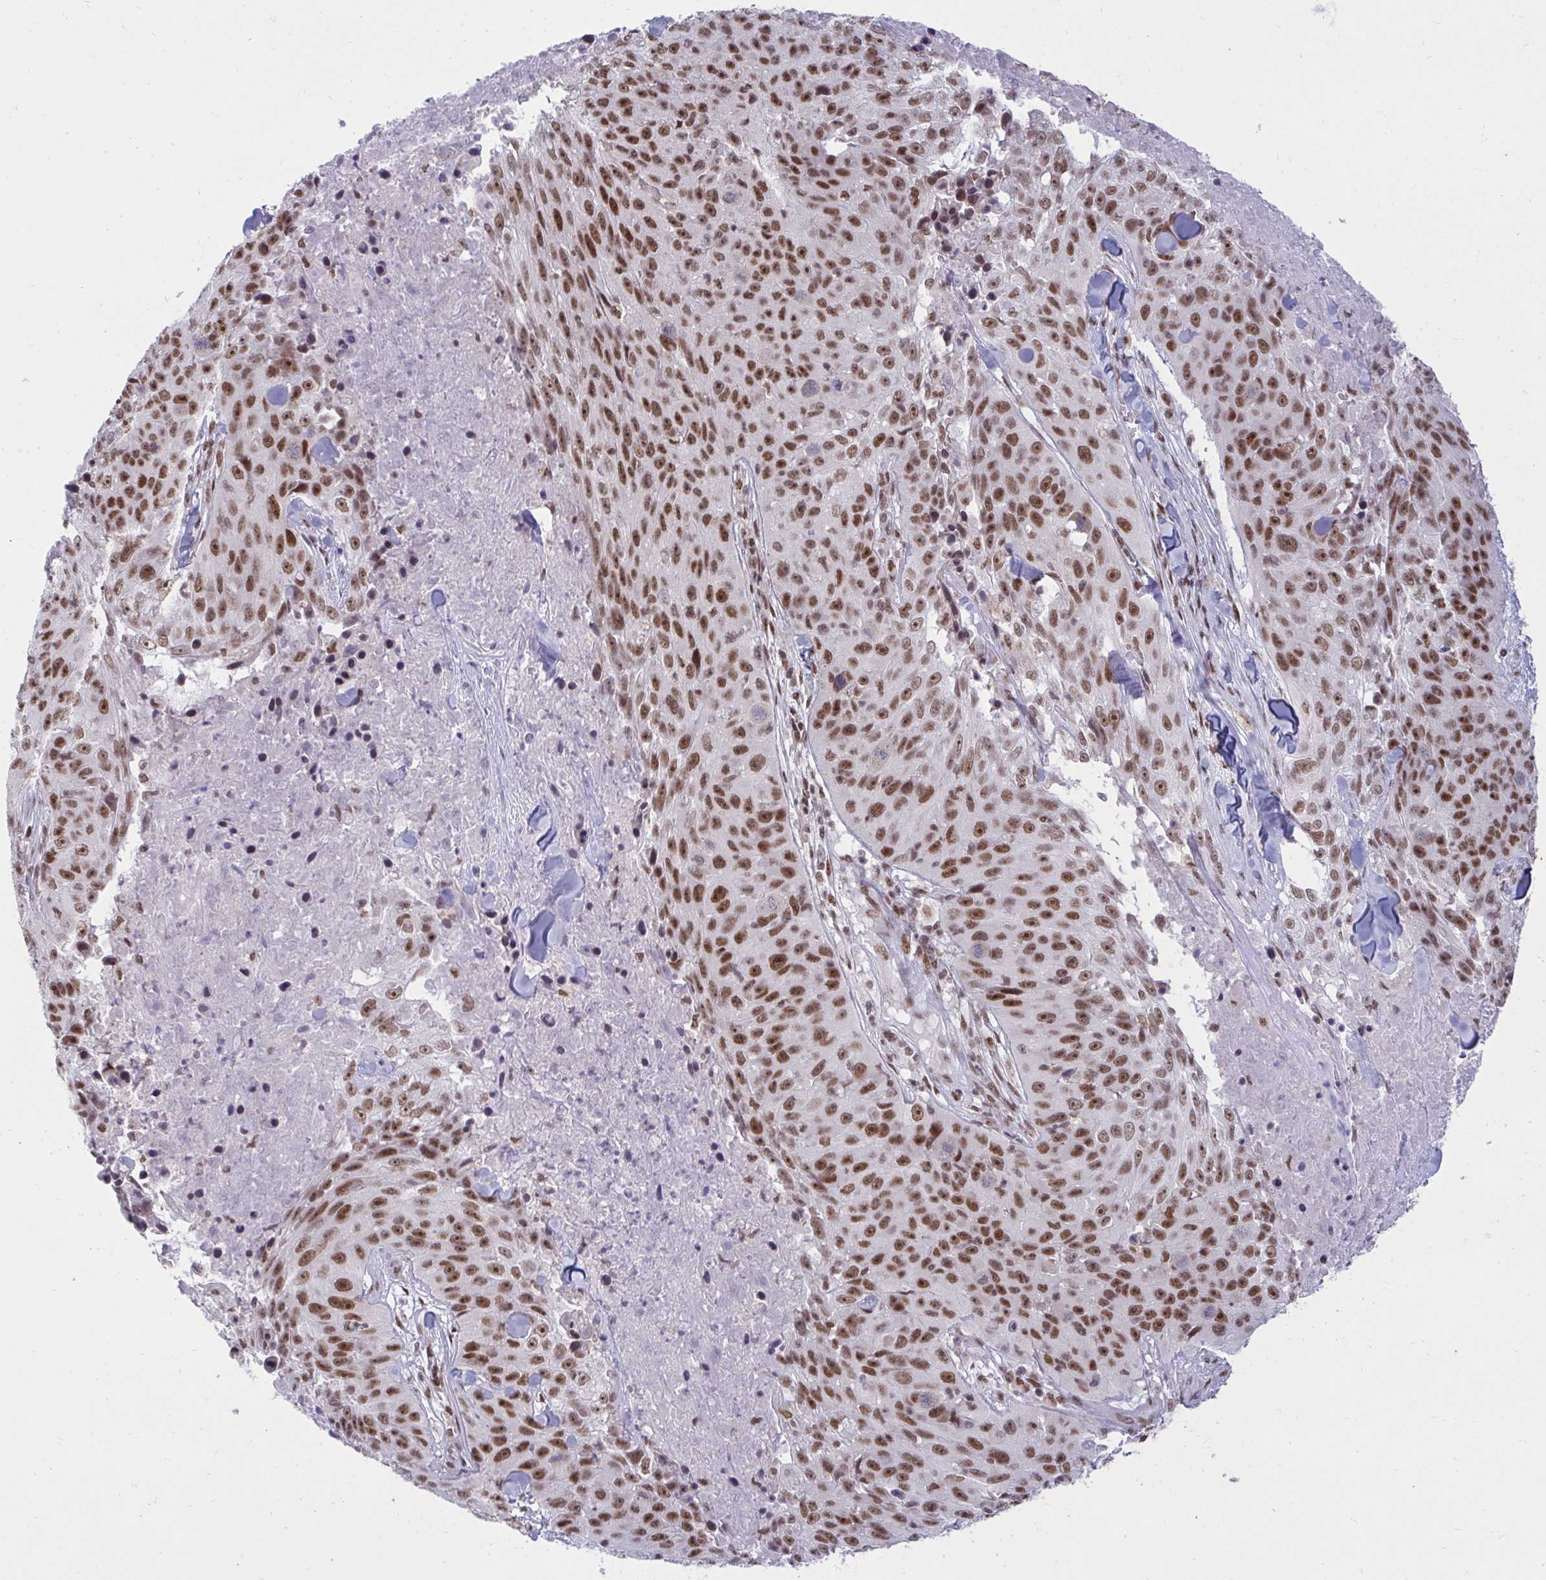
{"staining": {"intensity": "moderate", "quantity": ">75%", "location": "nuclear"}, "tissue": "skin cancer", "cell_type": "Tumor cells", "image_type": "cancer", "snomed": [{"axis": "morphology", "description": "Squamous cell carcinoma, NOS"}, {"axis": "topography", "description": "Skin"}], "caption": "Skin cancer stained with IHC demonstrates moderate nuclear expression in approximately >75% of tumor cells.", "gene": "PHF10", "patient": {"sex": "female", "age": 87}}